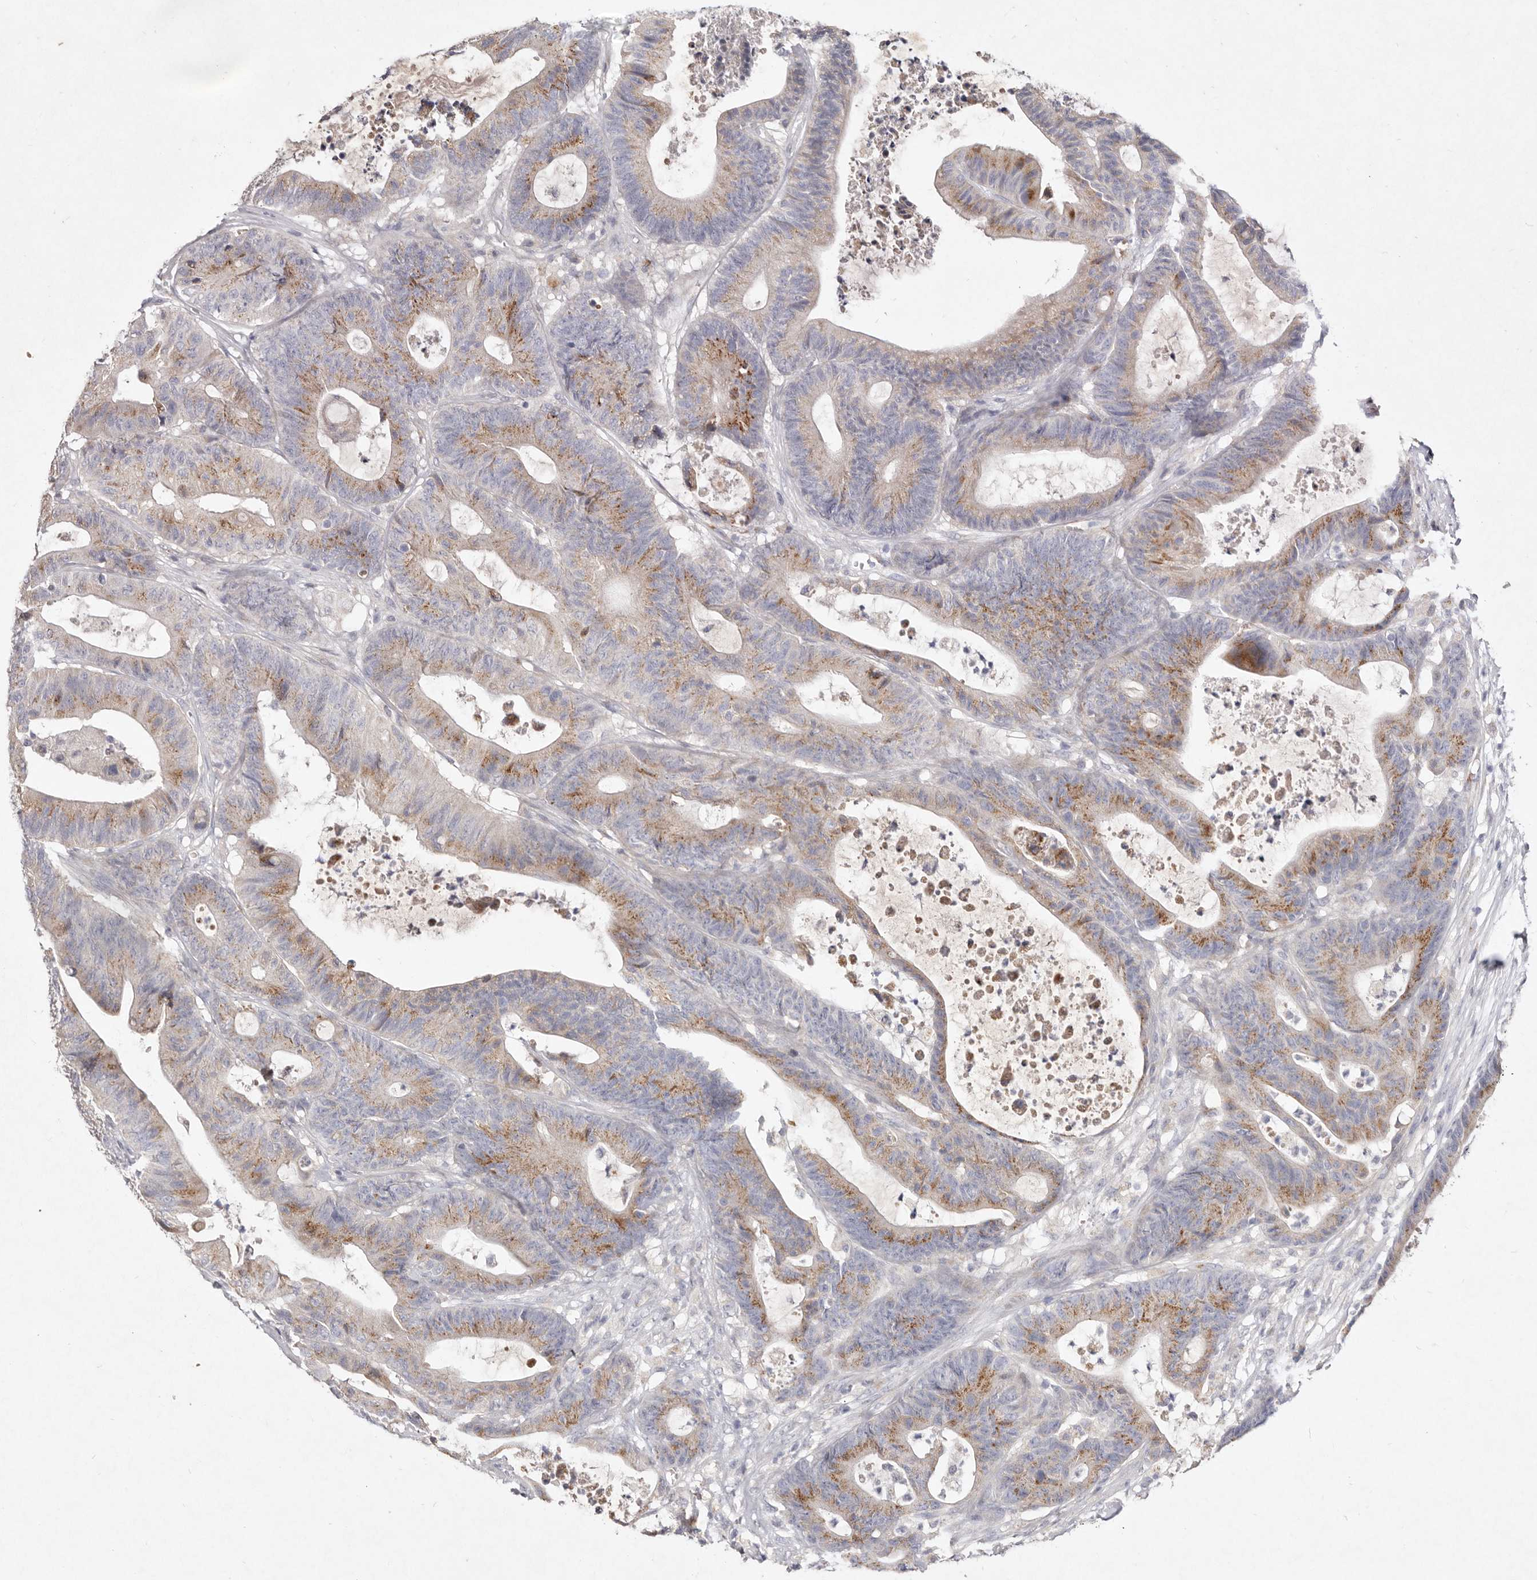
{"staining": {"intensity": "moderate", "quantity": ">75%", "location": "cytoplasmic/membranous"}, "tissue": "colorectal cancer", "cell_type": "Tumor cells", "image_type": "cancer", "snomed": [{"axis": "morphology", "description": "Adenocarcinoma, NOS"}, {"axis": "topography", "description": "Colon"}], "caption": "Approximately >75% of tumor cells in human adenocarcinoma (colorectal) exhibit moderate cytoplasmic/membranous protein positivity as visualized by brown immunohistochemical staining.", "gene": "USP24", "patient": {"sex": "female", "age": 84}}